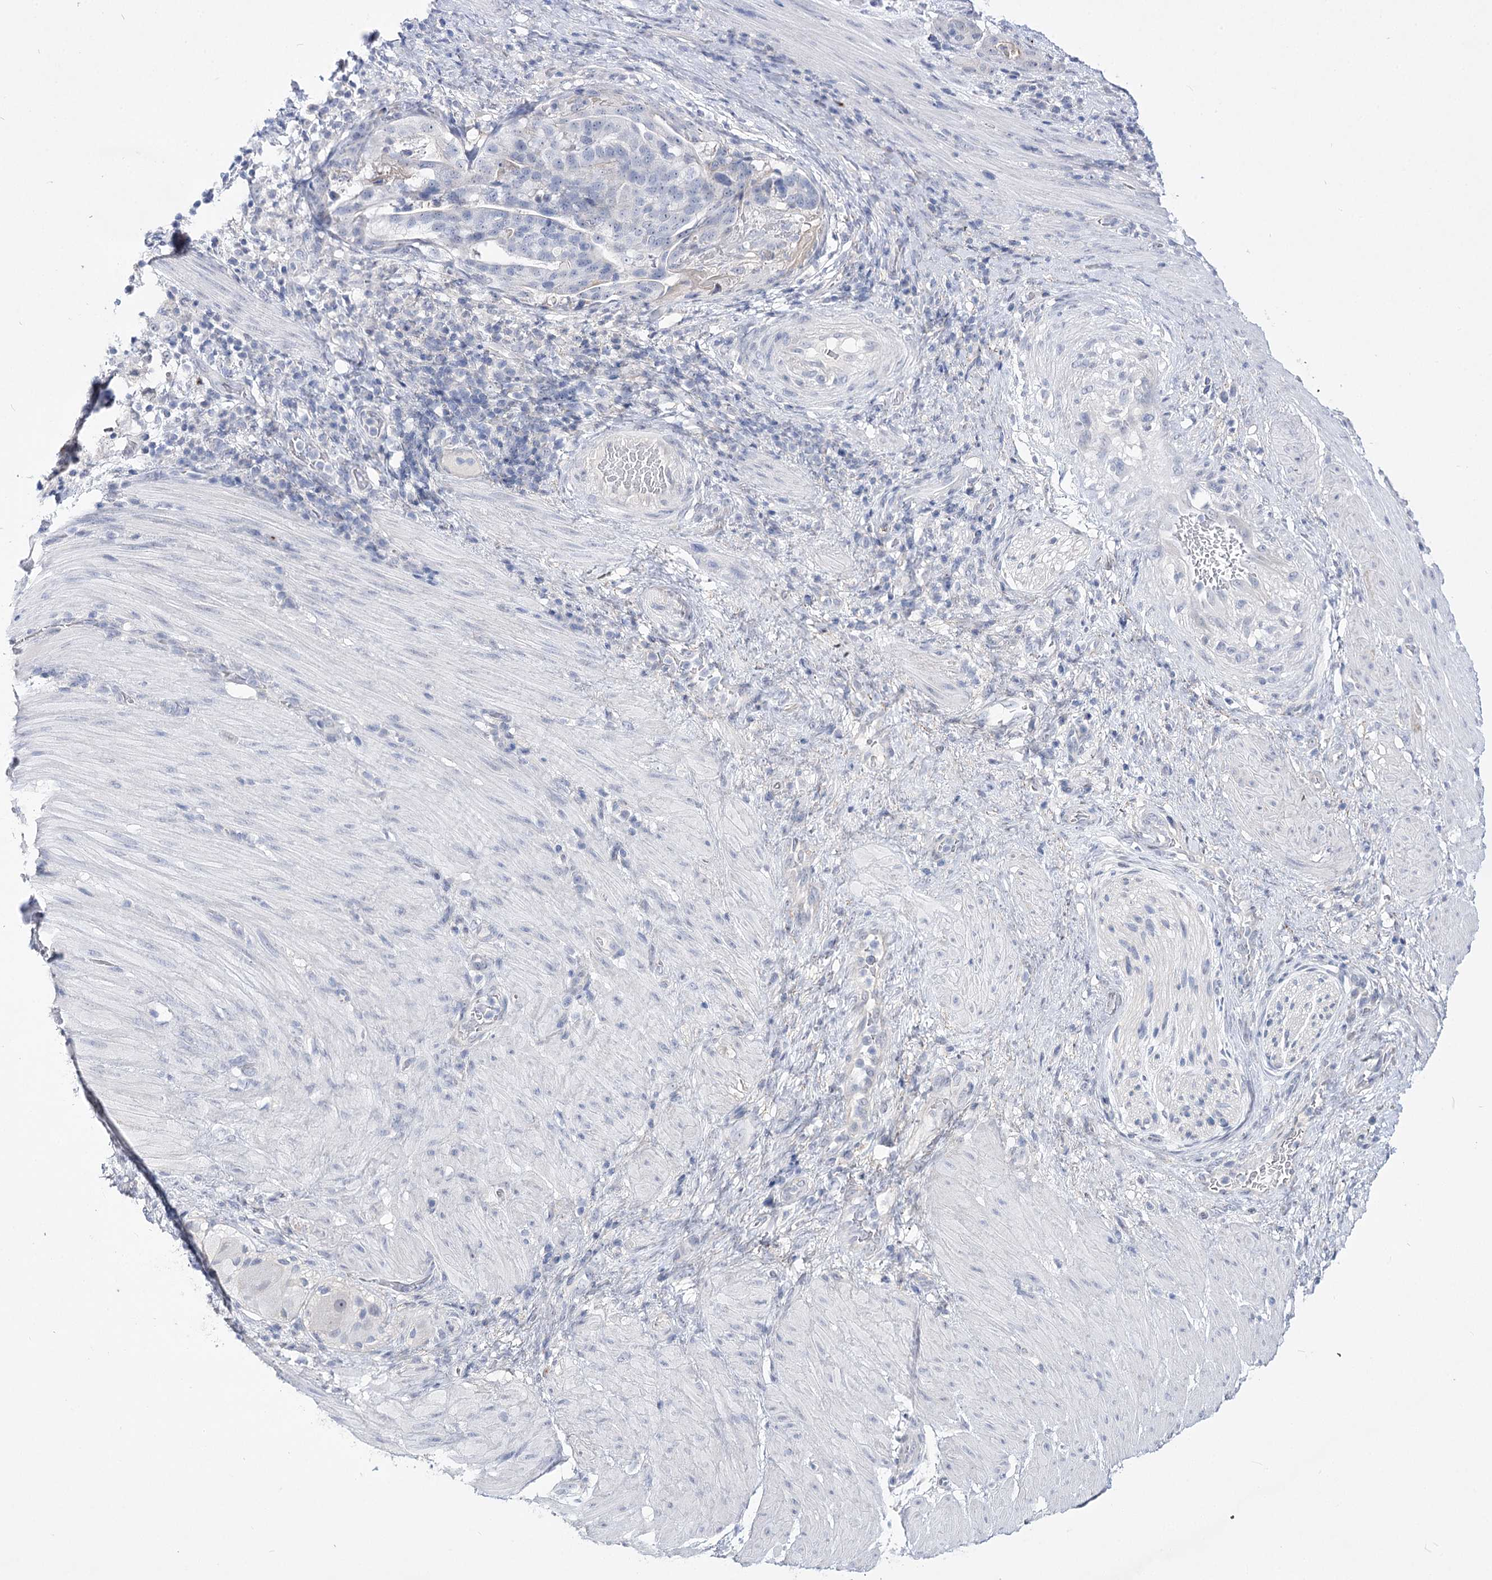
{"staining": {"intensity": "negative", "quantity": "none", "location": "none"}, "tissue": "stomach cancer", "cell_type": "Tumor cells", "image_type": "cancer", "snomed": [{"axis": "morphology", "description": "Adenocarcinoma, NOS"}, {"axis": "topography", "description": "Stomach"}], "caption": "DAB immunohistochemical staining of stomach cancer (adenocarcinoma) reveals no significant staining in tumor cells.", "gene": "ATP10B", "patient": {"sex": "male", "age": 48}}